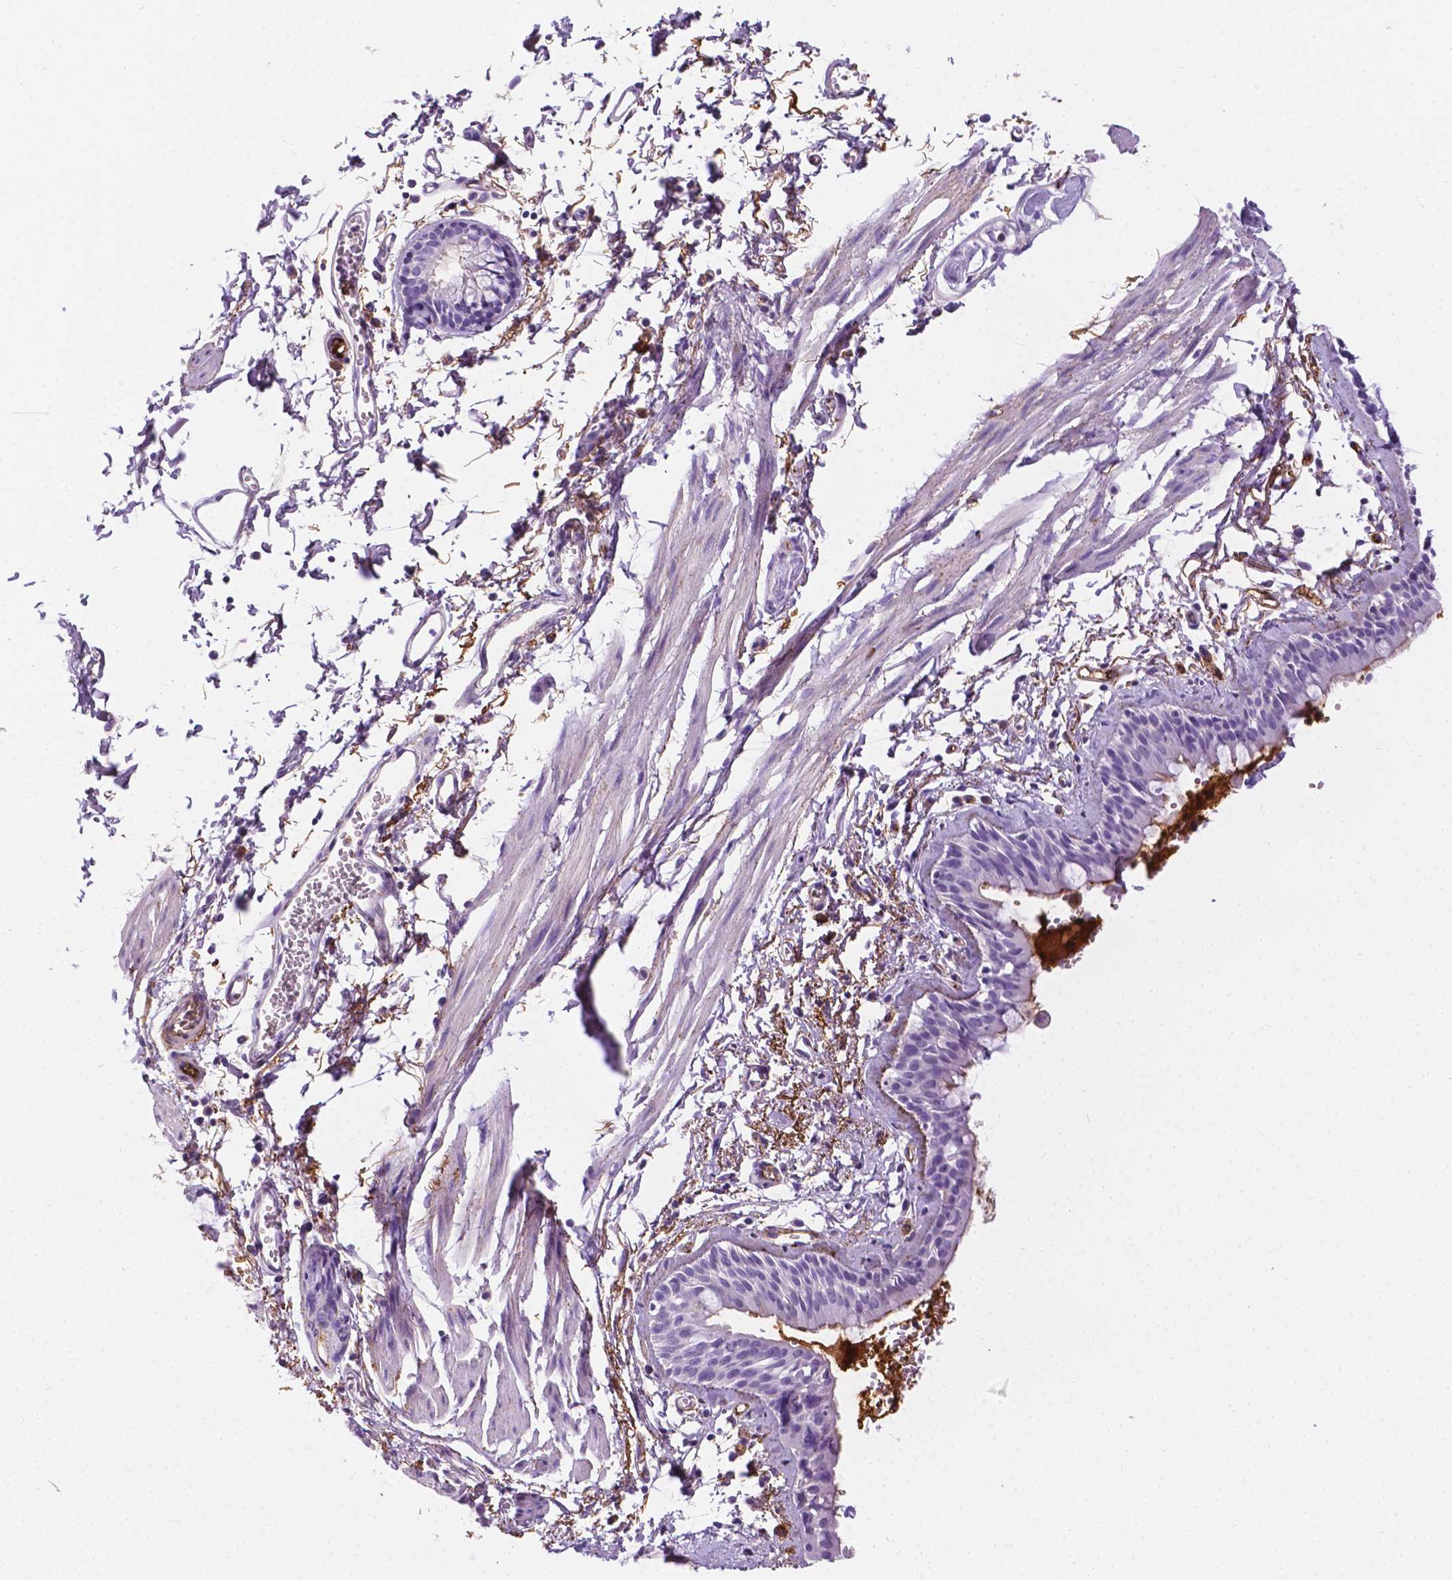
{"staining": {"intensity": "negative", "quantity": "none", "location": "none"}, "tissue": "bronchus", "cell_type": "Respiratory epithelial cells", "image_type": "normal", "snomed": [{"axis": "morphology", "description": "Normal tissue, NOS"}, {"axis": "topography", "description": "Cartilage tissue"}, {"axis": "topography", "description": "Bronchus"}], "caption": "Immunohistochemical staining of unremarkable bronchus shows no significant expression in respiratory epithelial cells.", "gene": "APOE", "patient": {"sex": "female", "age": 59}}